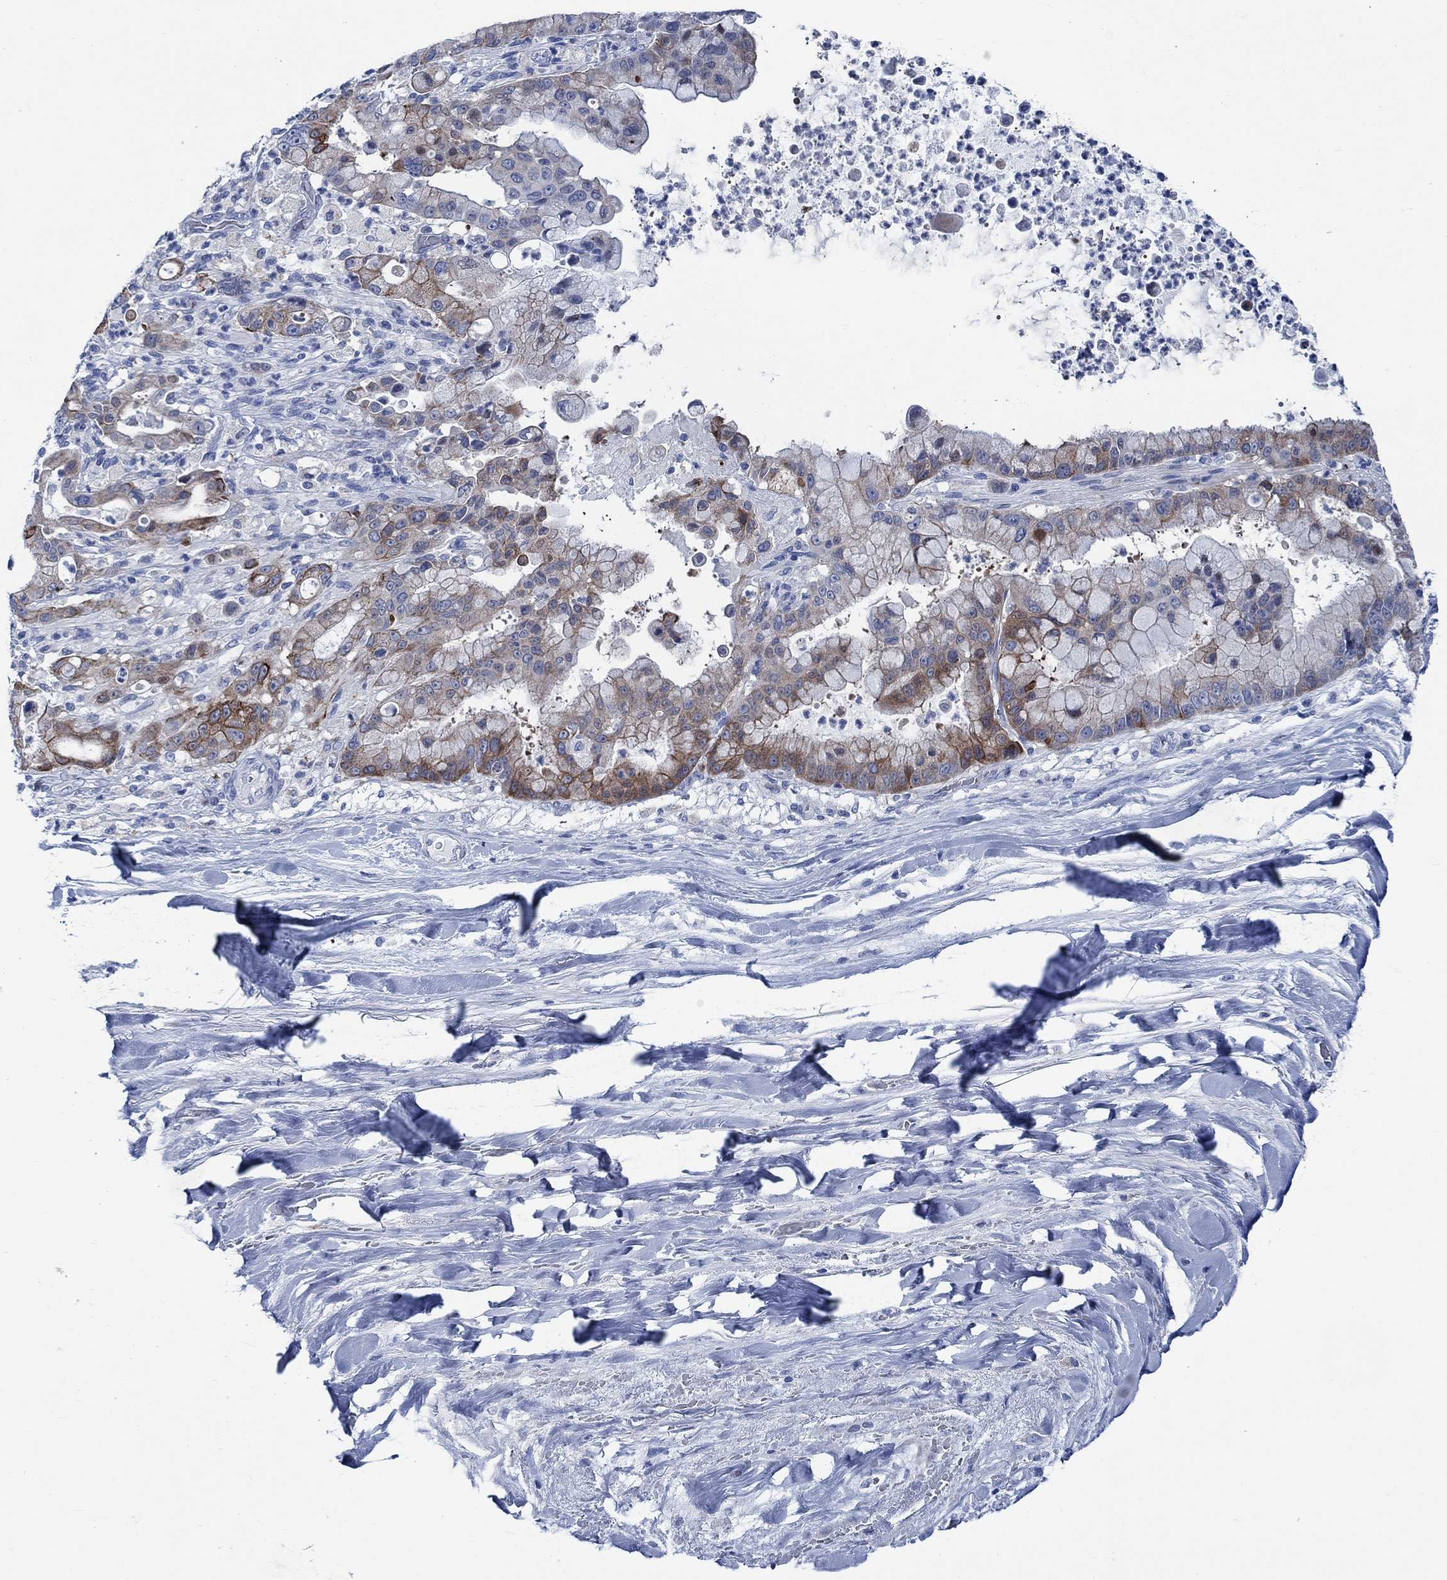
{"staining": {"intensity": "strong", "quantity": "<25%", "location": "cytoplasmic/membranous"}, "tissue": "liver cancer", "cell_type": "Tumor cells", "image_type": "cancer", "snomed": [{"axis": "morphology", "description": "Cholangiocarcinoma"}, {"axis": "topography", "description": "Liver"}], "caption": "Immunohistochemical staining of cholangiocarcinoma (liver) shows medium levels of strong cytoplasmic/membranous protein expression in about <25% of tumor cells.", "gene": "SVEP1", "patient": {"sex": "female", "age": 54}}